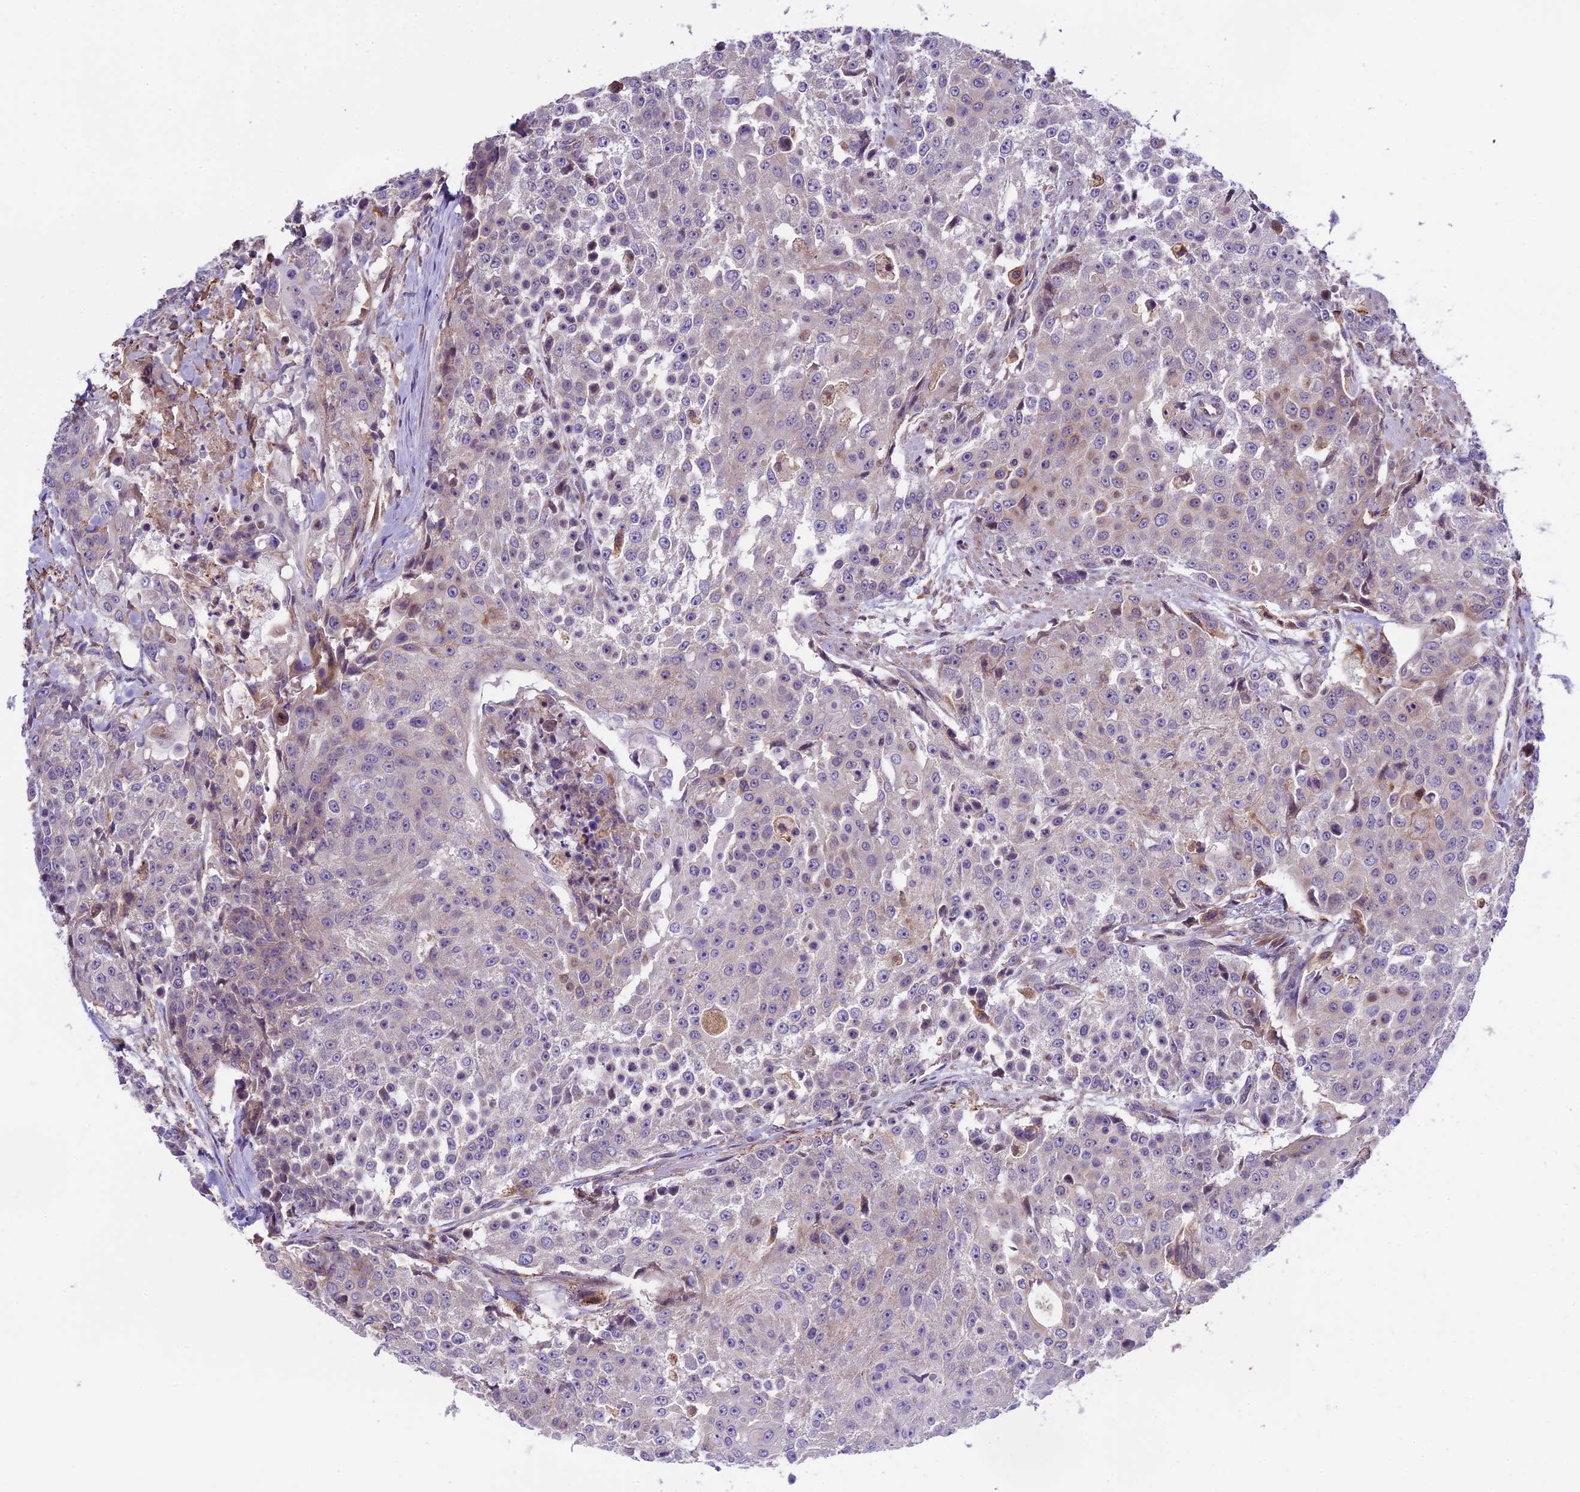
{"staining": {"intensity": "negative", "quantity": "none", "location": "none"}, "tissue": "urothelial cancer", "cell_type": "Tumor cells", "image_type": "cancer", "snomed": [{"axis": "morphology", "description": "Urothelial carcinoma, High grade"}, {"axis": "topography", "description": "Urinary bladder"}], "caption": "Immunohistochemistry (IHC) photomicrograph of neoplastic tissue: urothelial cancer stained with DAB (3,3'-diaminobenzidine) reveals no significant protein expression in tumor cells.", "gene": "ABCC10", "patient": {"sex": "female", "age": 63}}